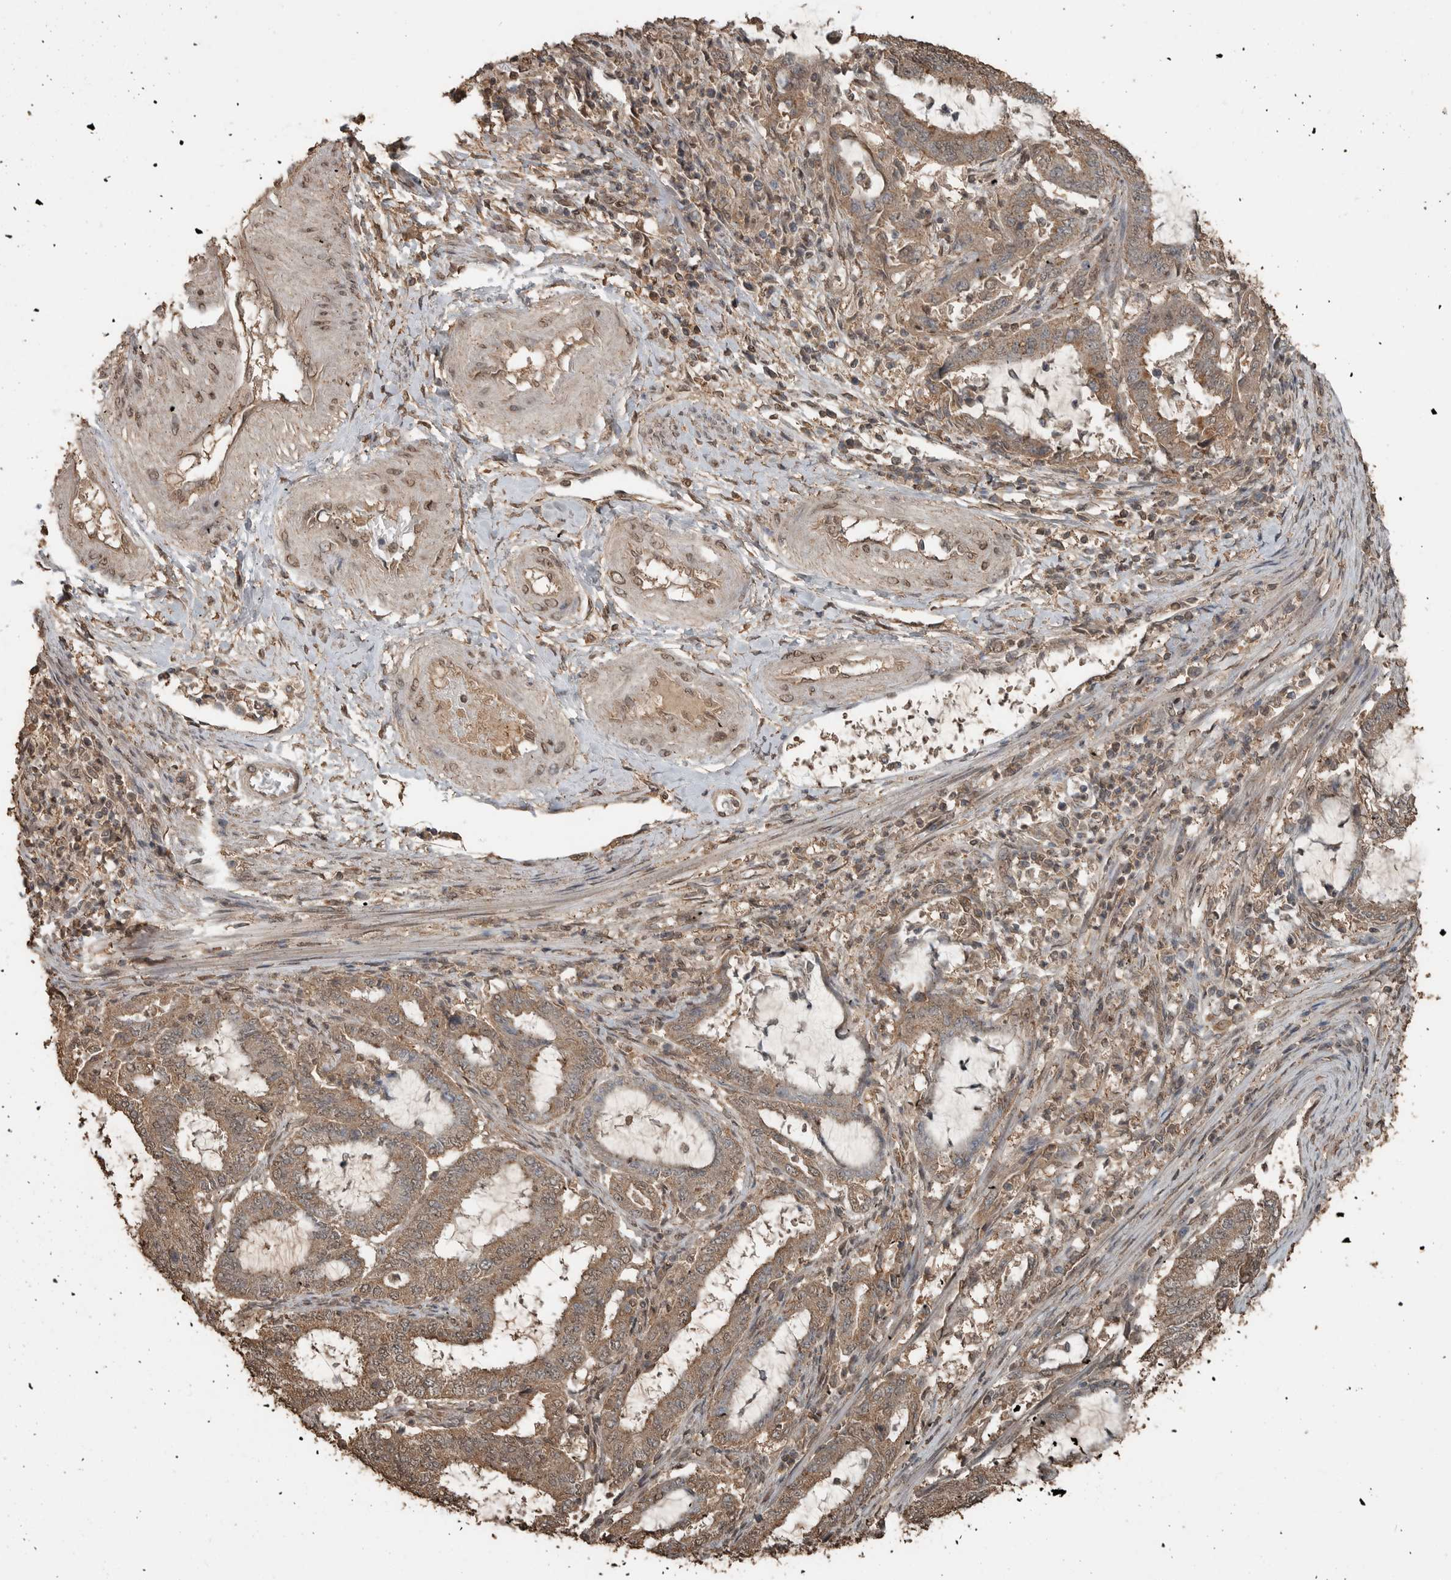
{"staining": {"intensity": "moderate", "quantity": ">75%", "location": "cytoplasmic/membranous"}, "tissue": "endometrial cancer", "cell_type": "Tumor cells", "image_type": "cancer", "snomed": [{"axis": "morphology", "description": "Adenocarcinoma, NOS"}, {"axis": "topography", "description": "Endometrium"}], "caption": "Immunohistochemical staining of endometrial adenocarcinoma exhibits medium levels of moderate cytoplasmic/membranous protein staining in approximately >75% of tumor cells.", "gene": "BLZF1", "patient": {"sex": "female", "age": 51}}